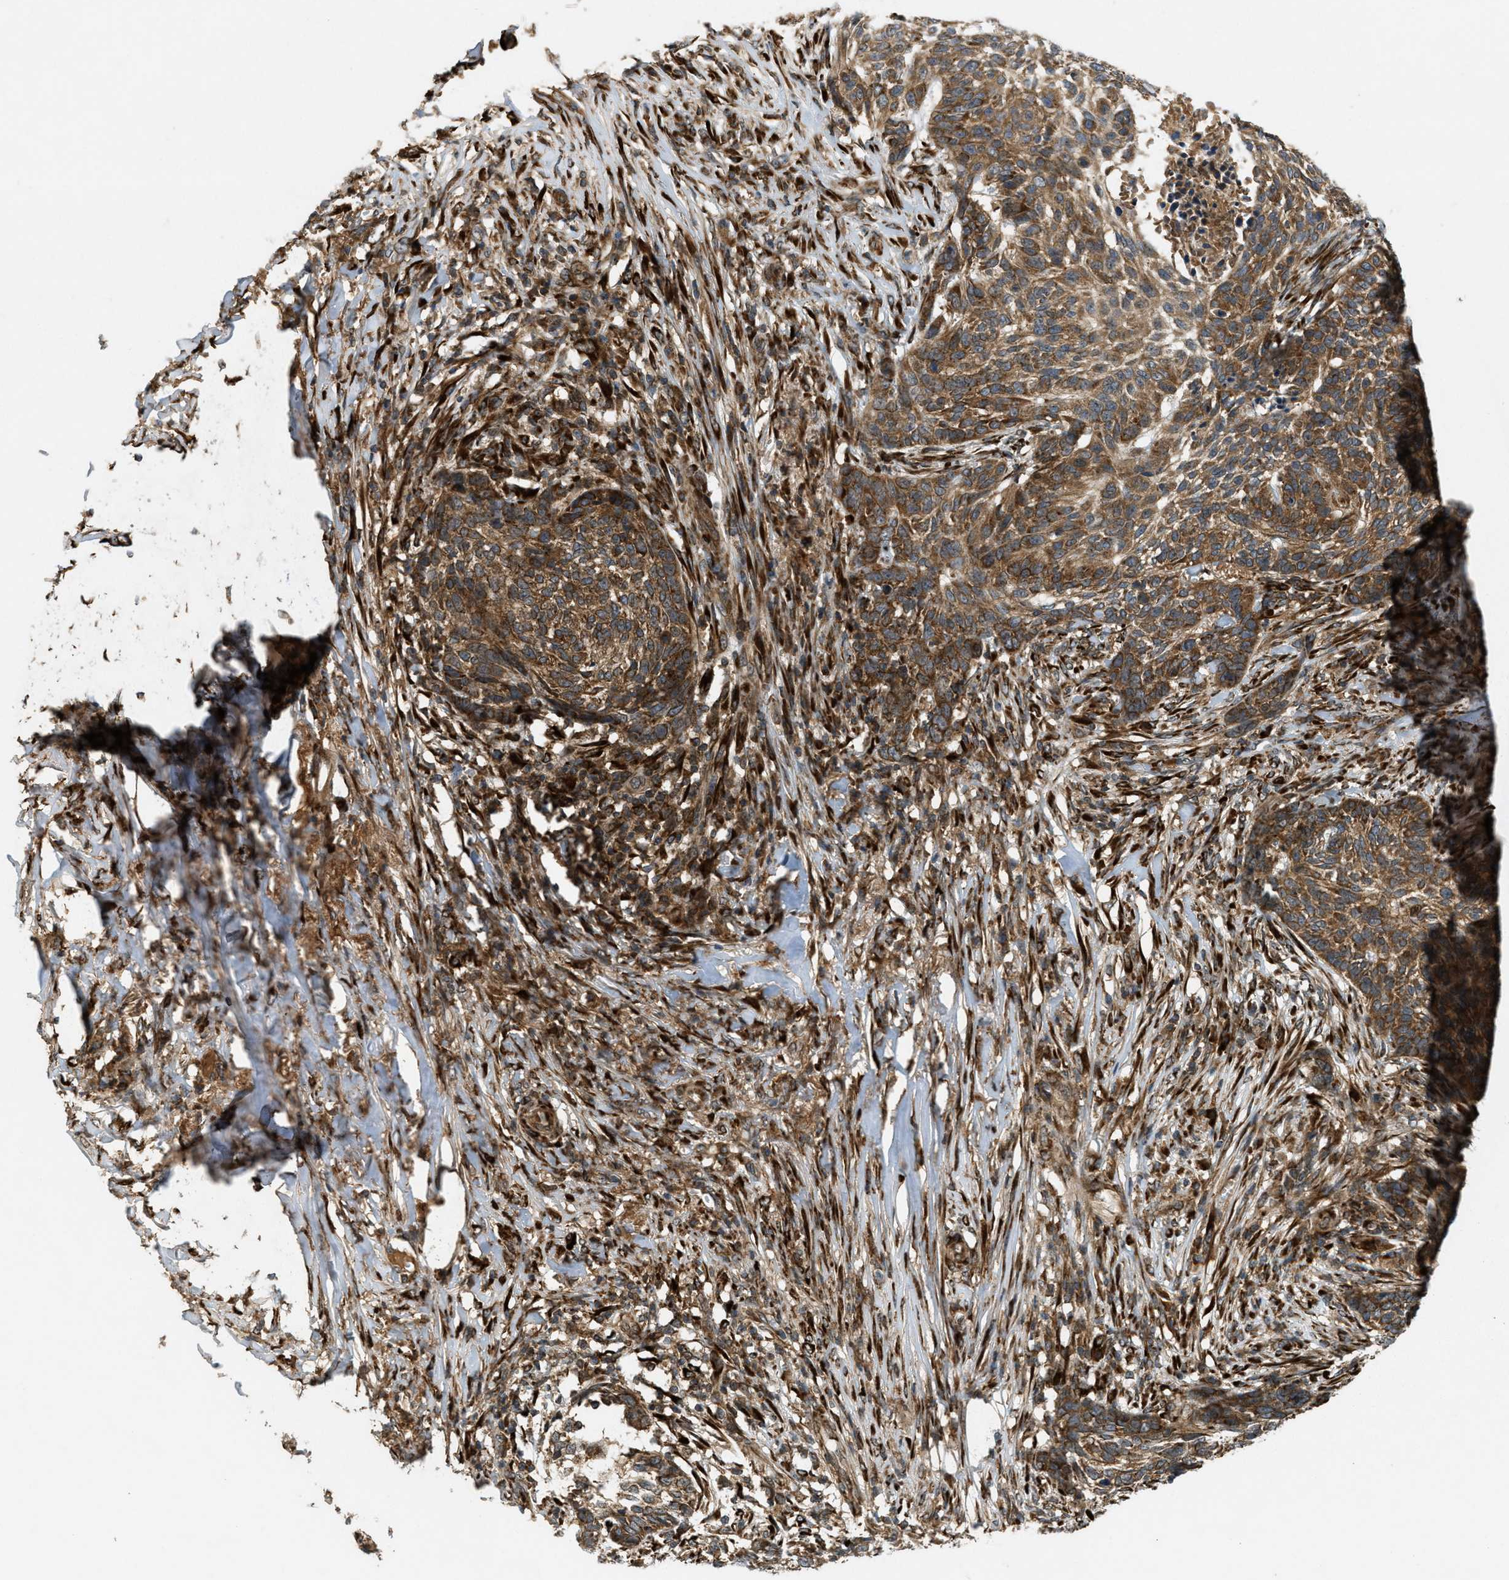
{"staining": {"intensity": "moderate", "quantity": ">75%", "location": "cytoplasmic/membranous"}, "tissue": "skin cancer", "cell_type": "Tumor cells", "image_type": "cancer", "snomed": [{"axis": "morphology", "description": "Basal cell carcinoma"}, {"axis": "topography", "description": "Skin"}], "caption": "Human skin cancer stained with a brown dye reveals moderate cytoplasmic/membranous positive staining in approximately >75% of tumor cells.", "gene": "PCDH18", "patient": {"sex": "male", "age": 85}}